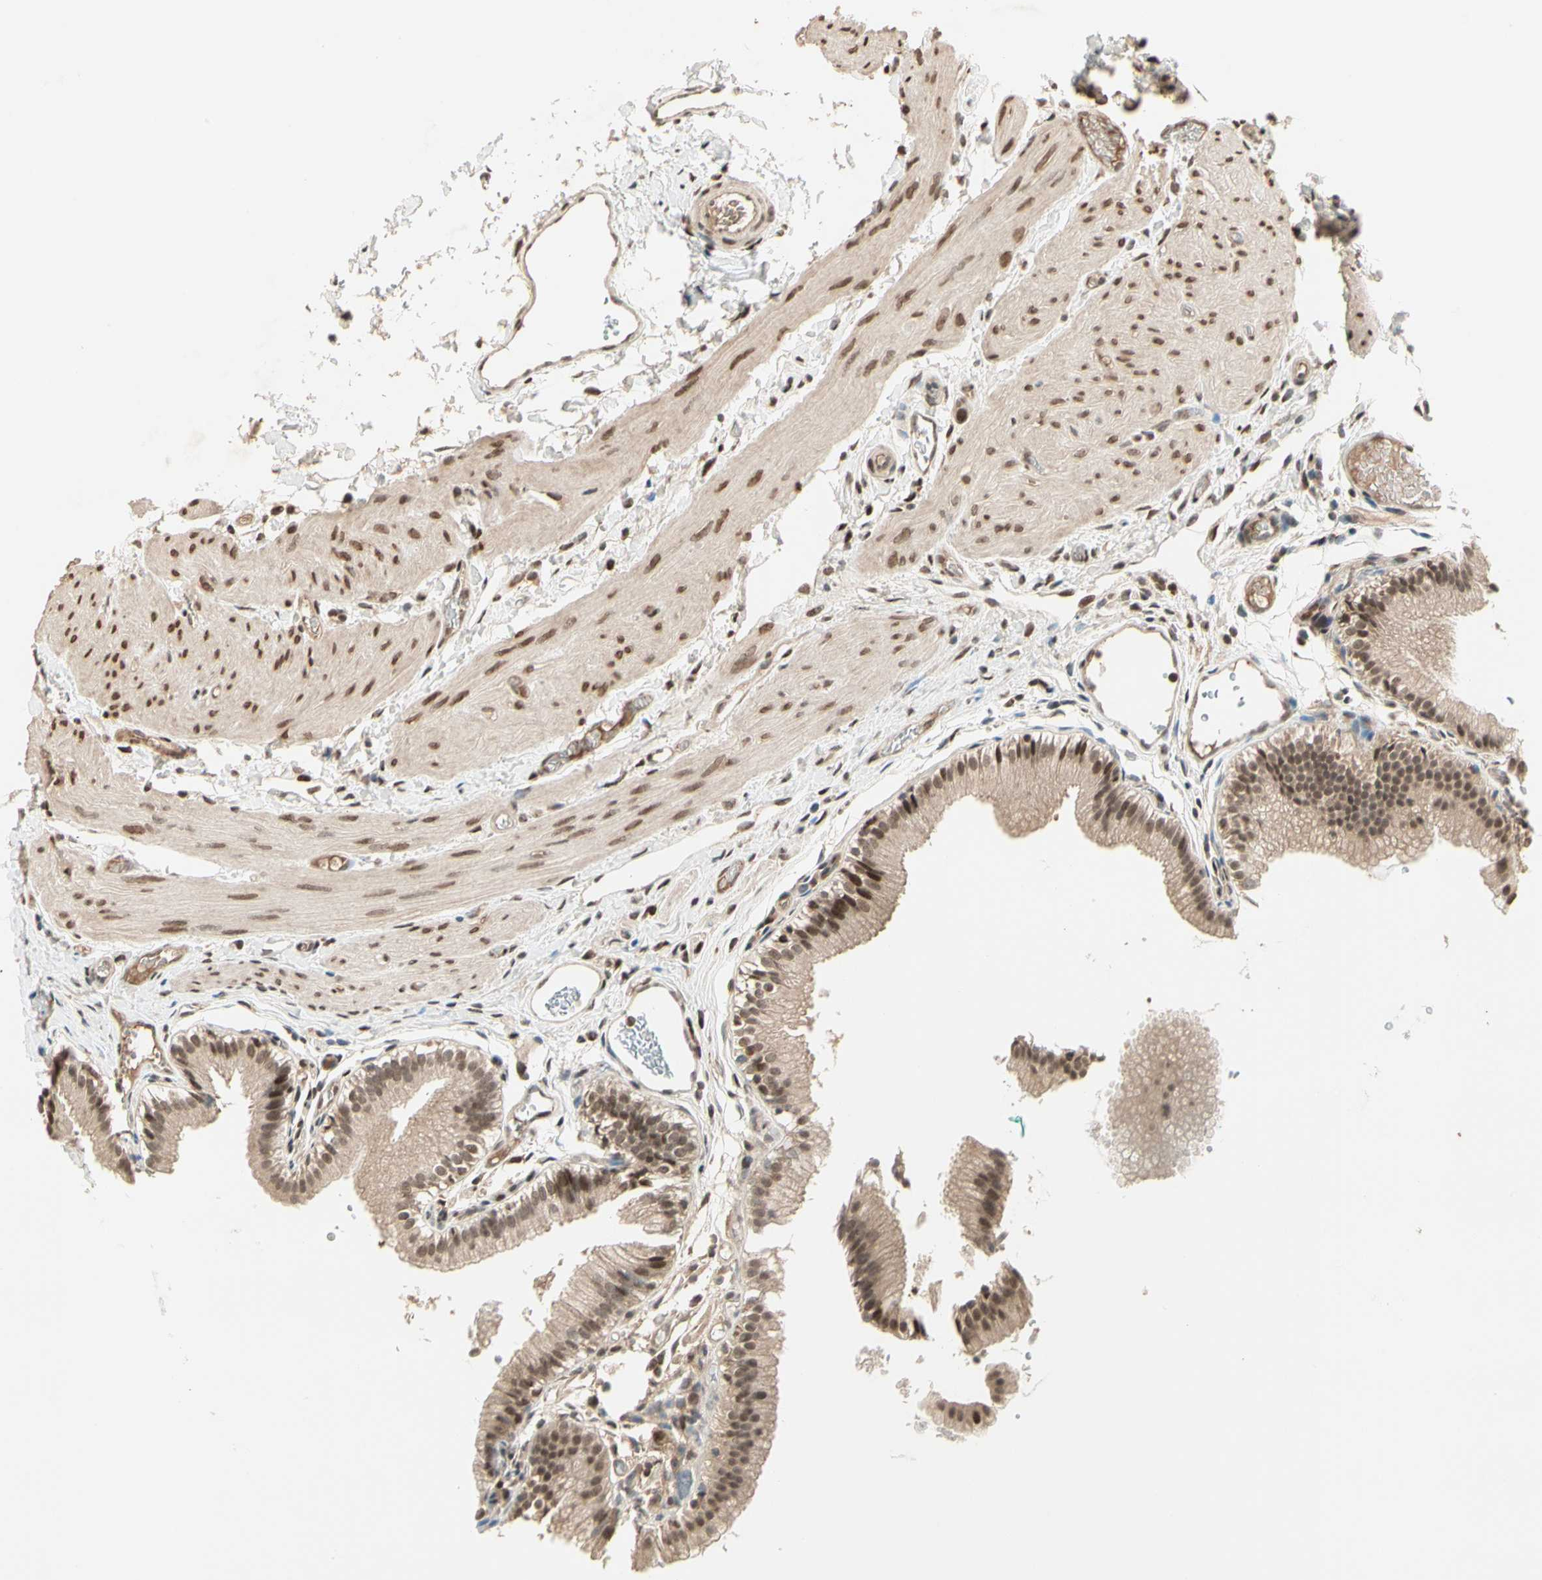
{"staining": {"intensity": "moderate", "quantity": "25%-75%", "location": "nuclear"}, "tissue": "gallbladder", "cell_type": "Glandular cells", "image_type": "normal", "snomed": [{"axis": "morphology", "description": "Normal tissue, NOS"}, {"axis": "topography", "description": "Gallbladder"}], "caption": "Glandular cells demonstrate medium levels of moderate nuclear expression in about 25%-75% of cells in unremarkable gallbladder.", "gene": "GTF3A", "patient": {"sex": "female", "age": 26}}